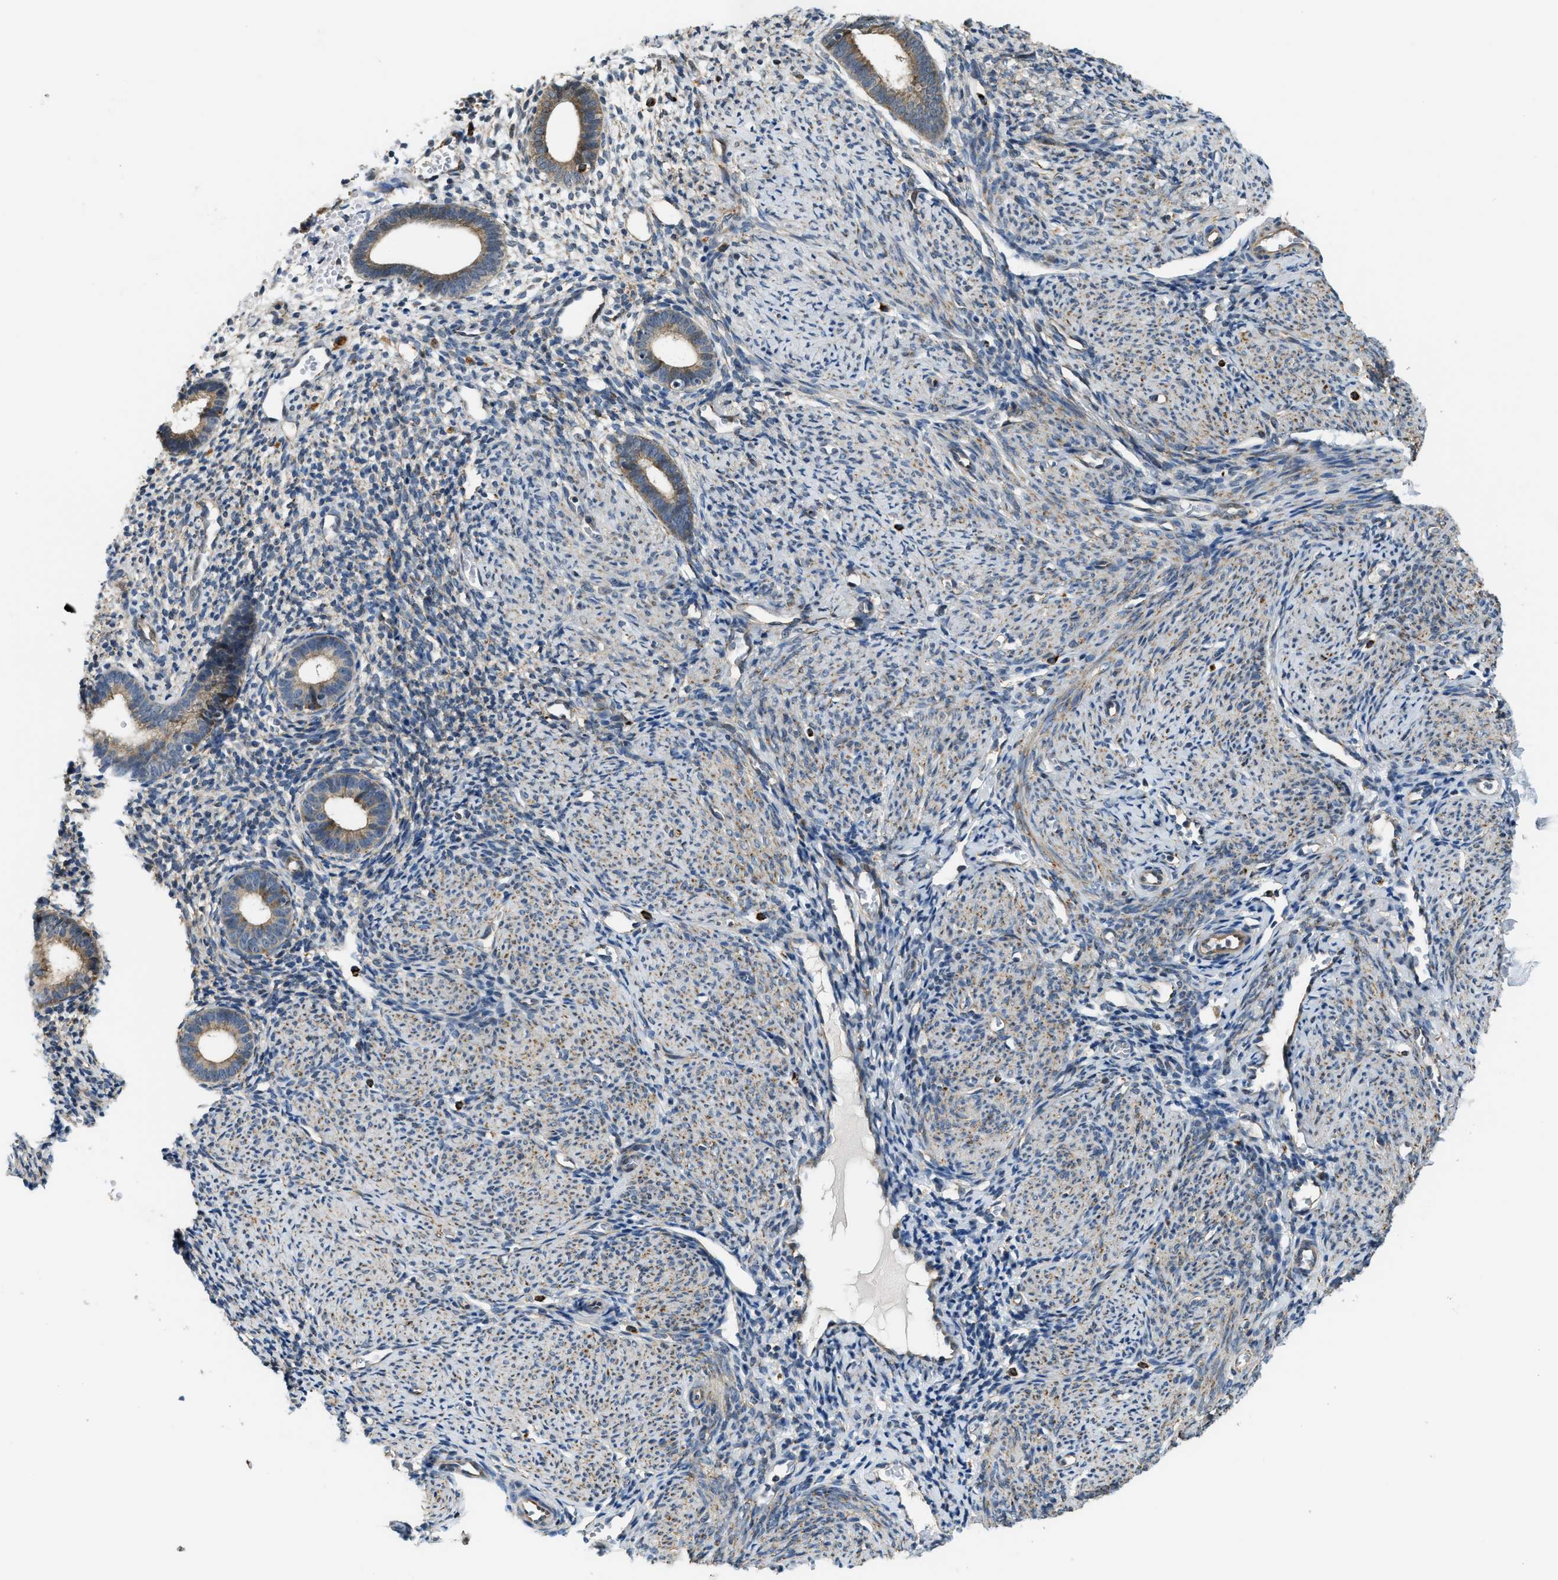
{"staining": {"intensity": "negative", "quantity": "none", "location": "none"}, "tissue": "endometrium", "cell_type": "Cells in endometrial stroma", "image_type": "normal", "snomed": [{"axis": "morphology", "description": "Normal tissue, NOS"}, {"axis": "morphology", "description": "Adenocarcinoma, NOS"}, {"axis": "topography", "description": "Endometrium"}], "caption": "This is an immunohistochemistry (IHC) micrograph of normal endometrium. There is no expression in cells in endometrial stroma.", "gene": "STARD3NL", "patient": {"sex": "female", "age": 57}}